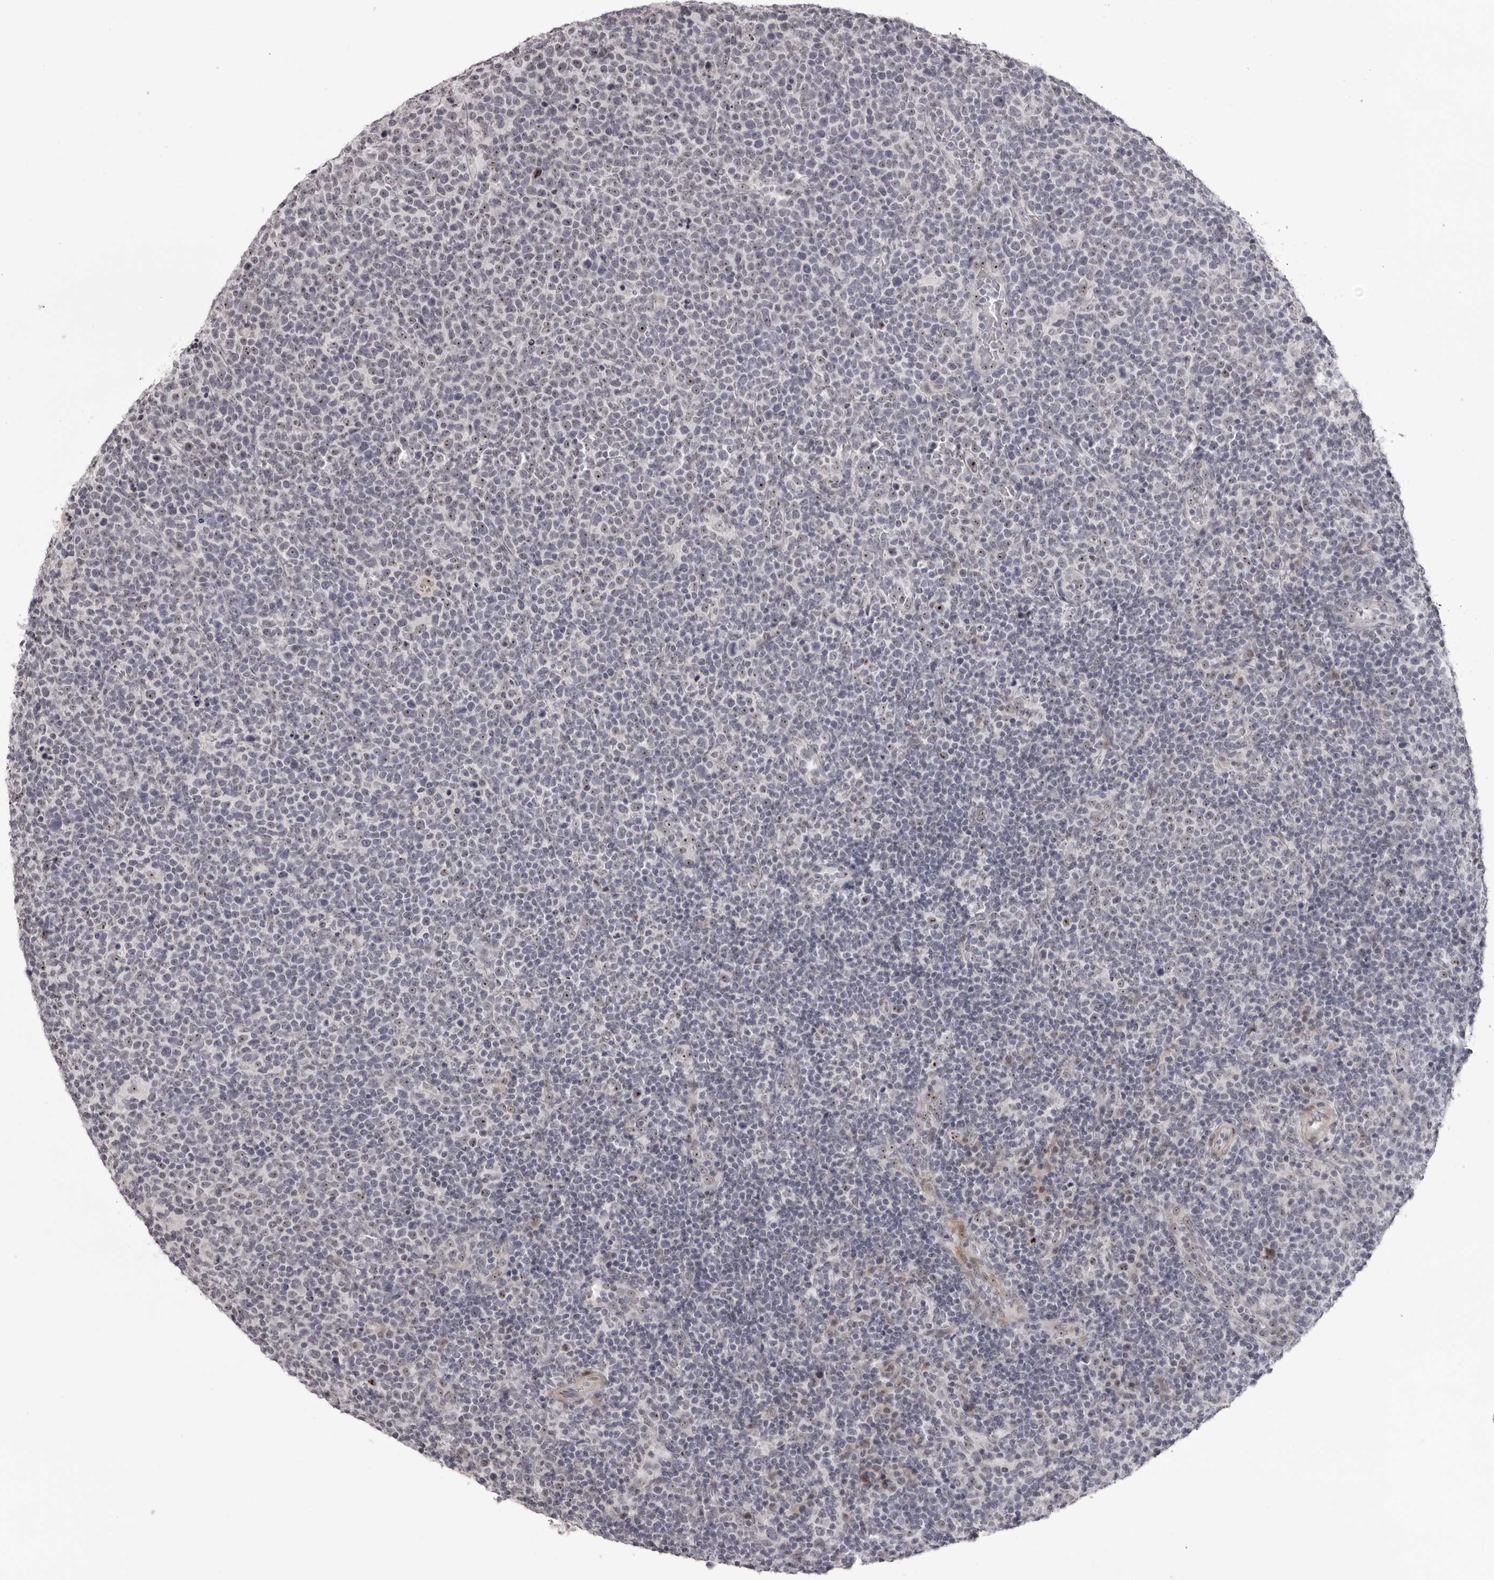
{"staining": {"intensity": "moderate", "quantity": "25%-75%", "location": "nuclear"}, "tissue": "lymphoma", "cell_type": "Tumor cells", "image_type": "cancer", "snomed": [{"axis": "morphology", "description": "Malignant lymphoma, non-Hodgkin's type, High grade"}, {"axis": "topography", "description": "Lymph node"}], "caption": "Malignant lymphoma, non-Hodgkin's type (high-grade) stained with IHC shows moderate nuclear expression in approximately 25%-75% of tumor cells.", "gene": "HELZ", "patient": {"sex": "male", "age": 61}}